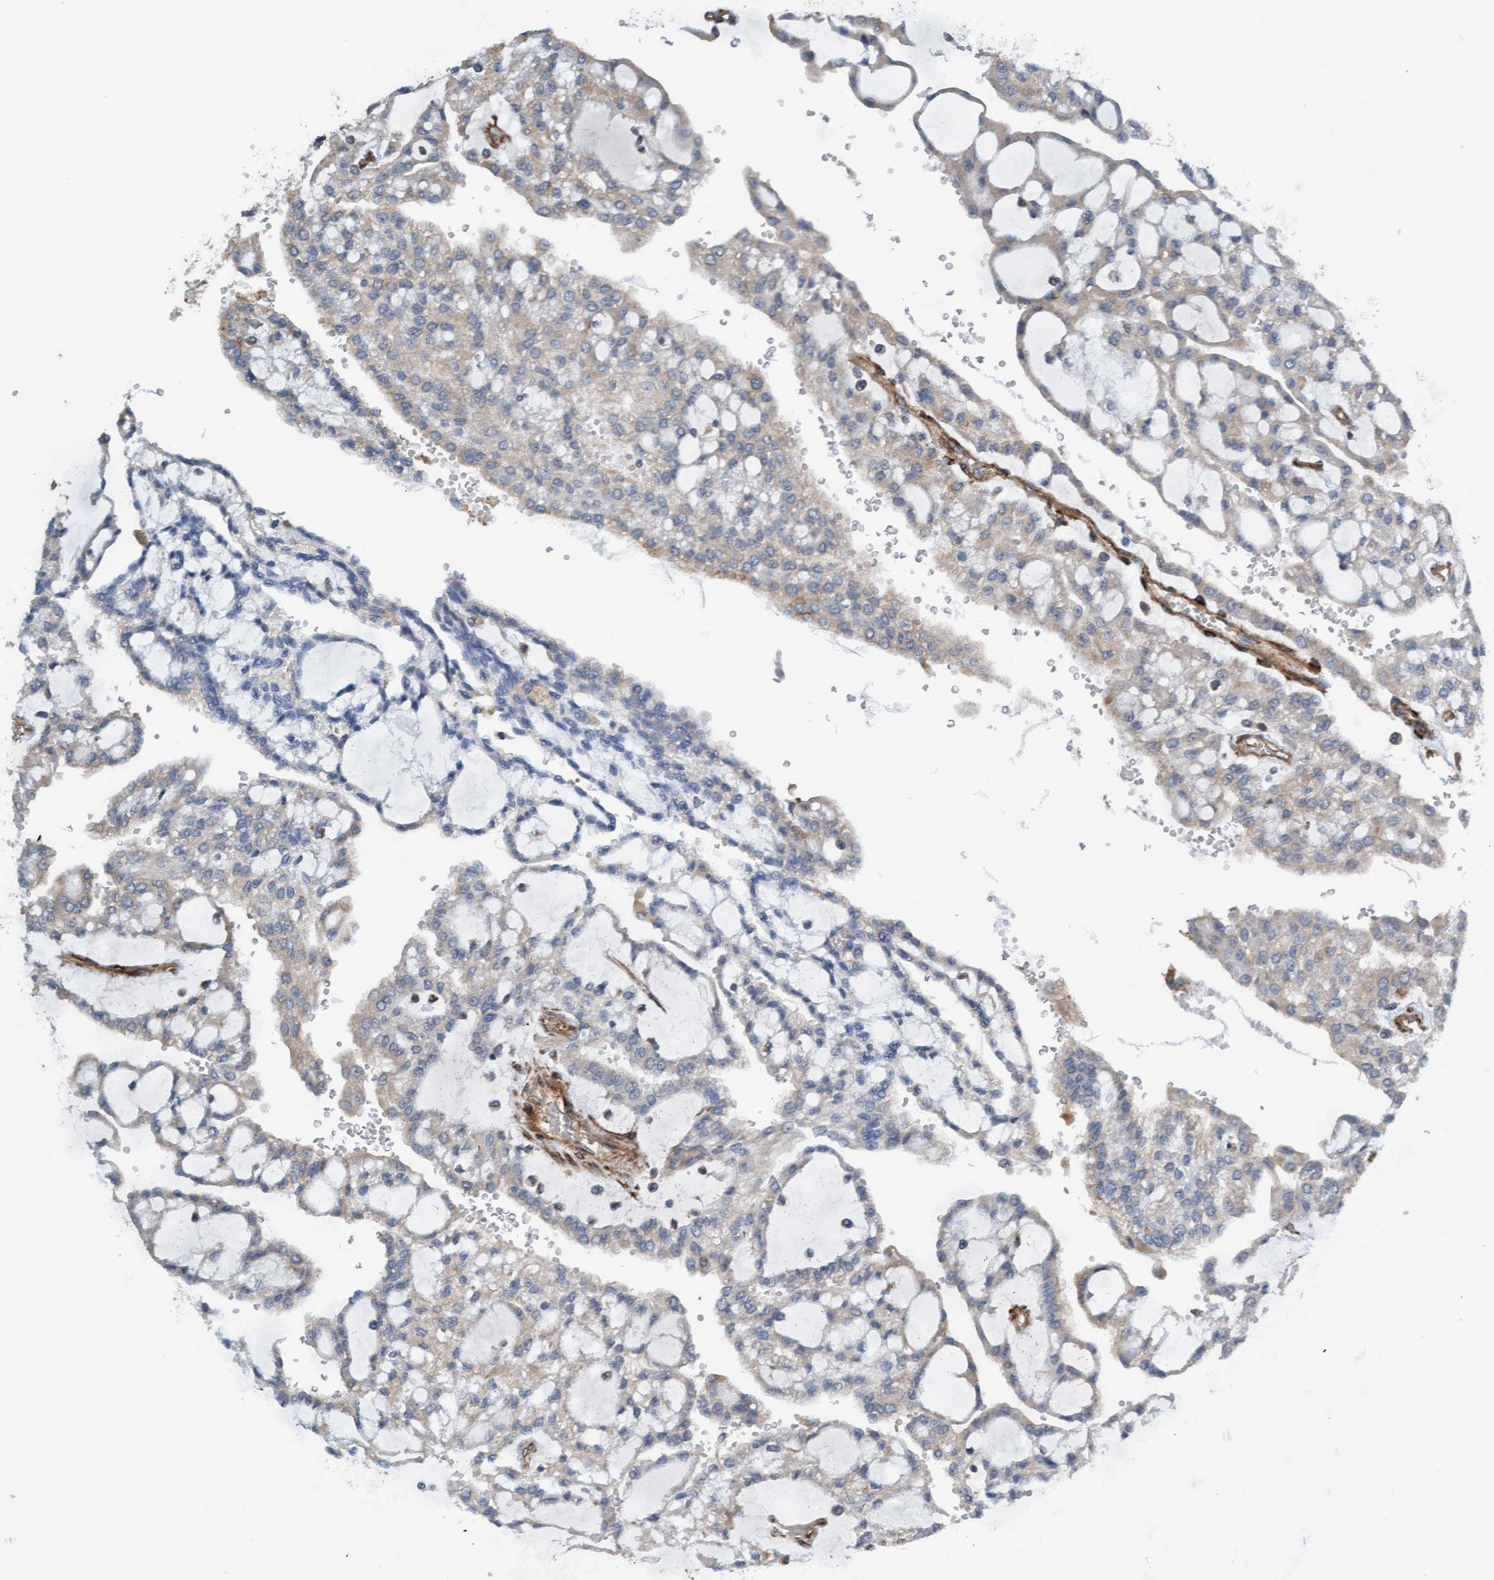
{"staining": {"intensity": "negative", "quantity": "none", "location": "none"}, "tissue": "renal cancer", "cell_type": "Tumor cells", "image_type": "cancer", "snomed": [{"axis": "morphology", "description": "Adenocarcinoma, NOS"}, {"axis": "topography", "description": "Kidney"}], "caption": "This is an immunohistochemistry (IHC) image of human renal adenocarcinoma. There is no expression in tumor cells.", "gene": "FMNL3", "patient": {"sex": "male", "age": 63}}